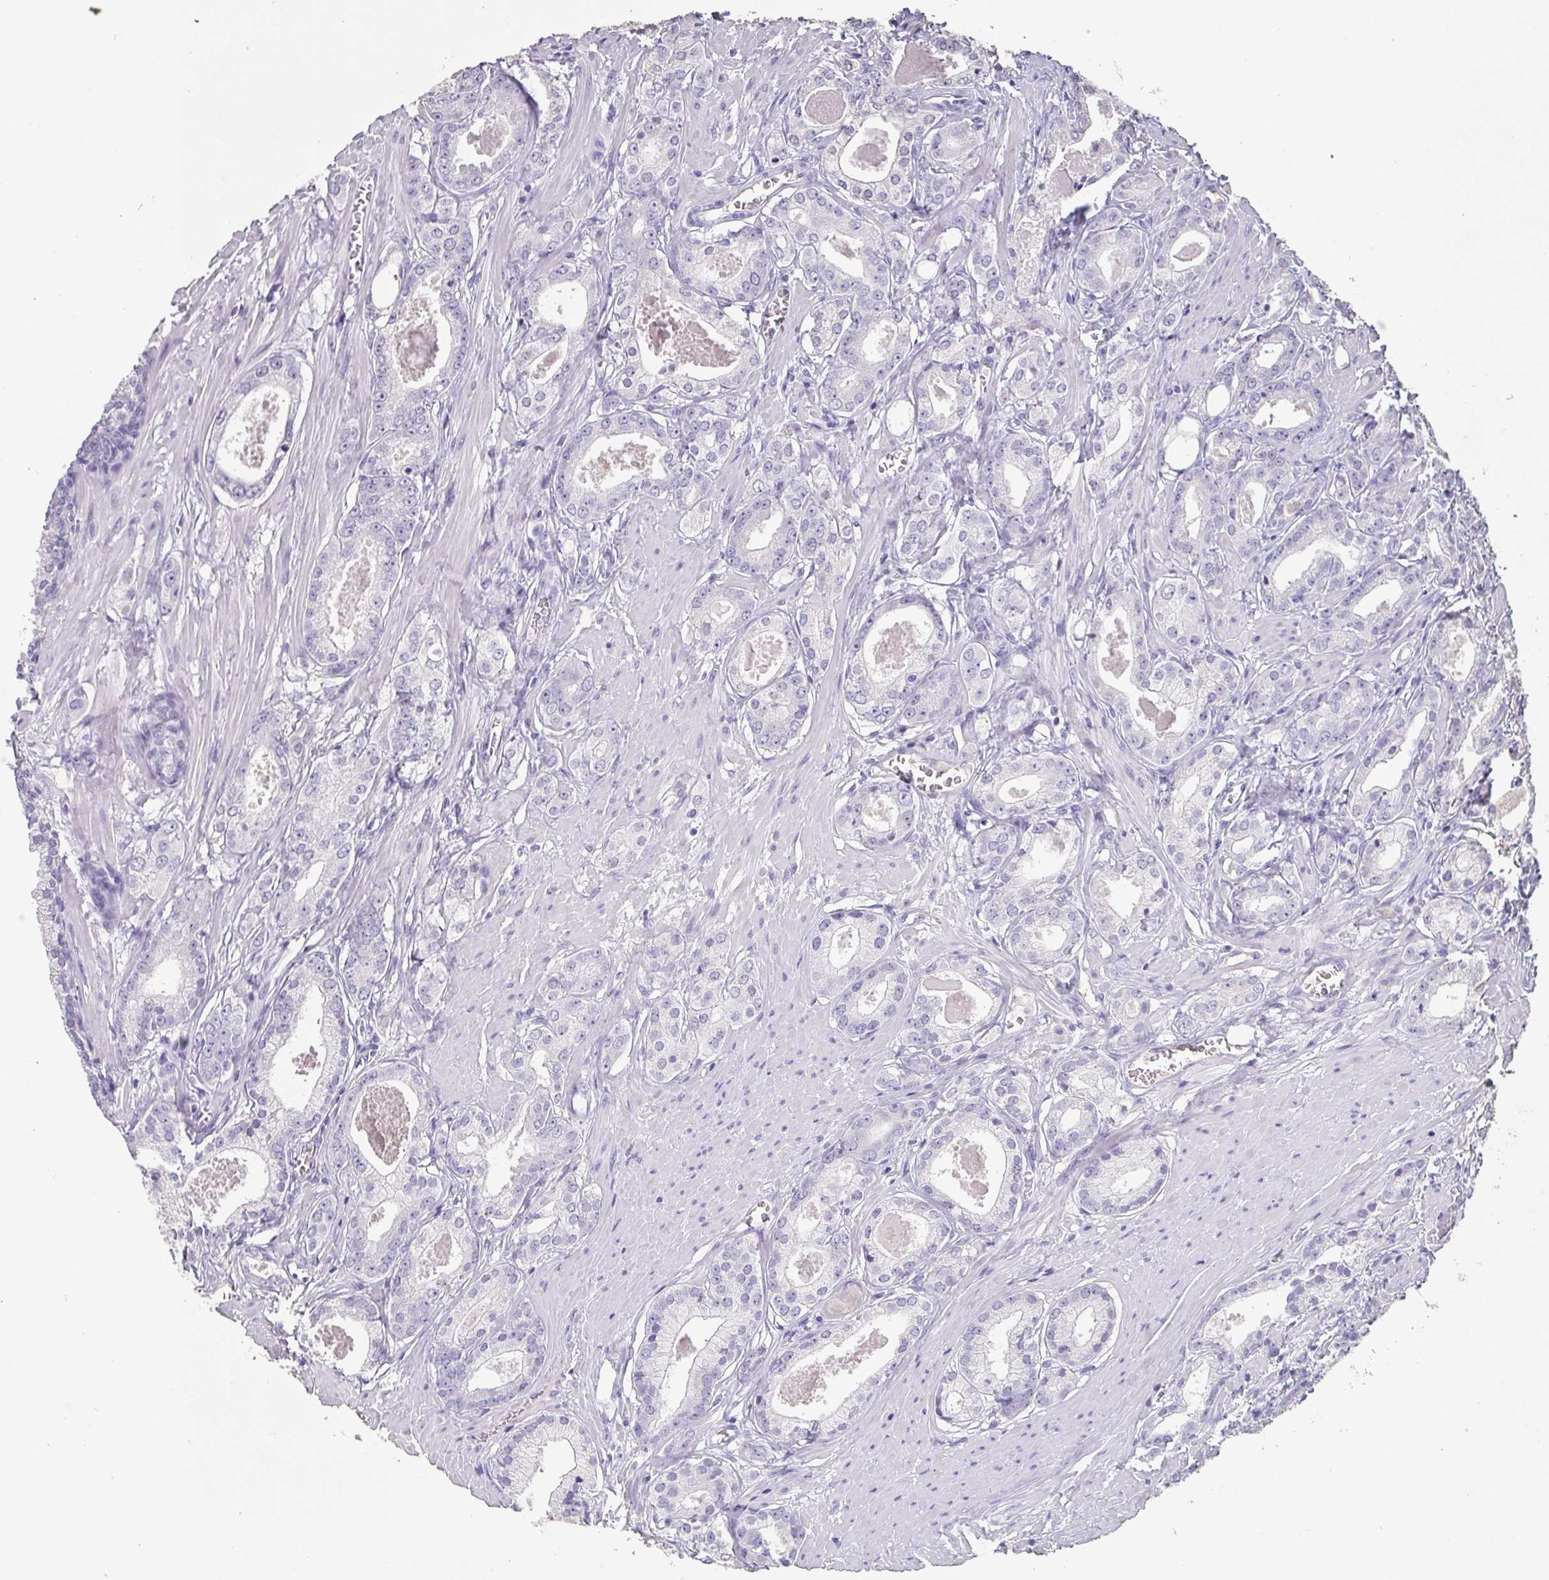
{"staining": {"intensity": "negative", "quantity": "none", "location": "none"}, "tissue": "prostate cancer", "cell_type": "Tumor cells", "image_type": "cancer", "snomed": [{"axis": "morphology", "description": "Adenocarcinoma, NOS"}, {"axis": "morphology", "description": "Adenocarcinoma, Low grade"}, {"axis": "topography", "description": "Prostate"}], "caption": "An image of human prostate cancer is negative for staining in tumor cells. (DAB IHC visualized using brightfield microscopy, high magnification).", "gene": "BPIFA2", "patient": {"sex": "male", "age": 64}}